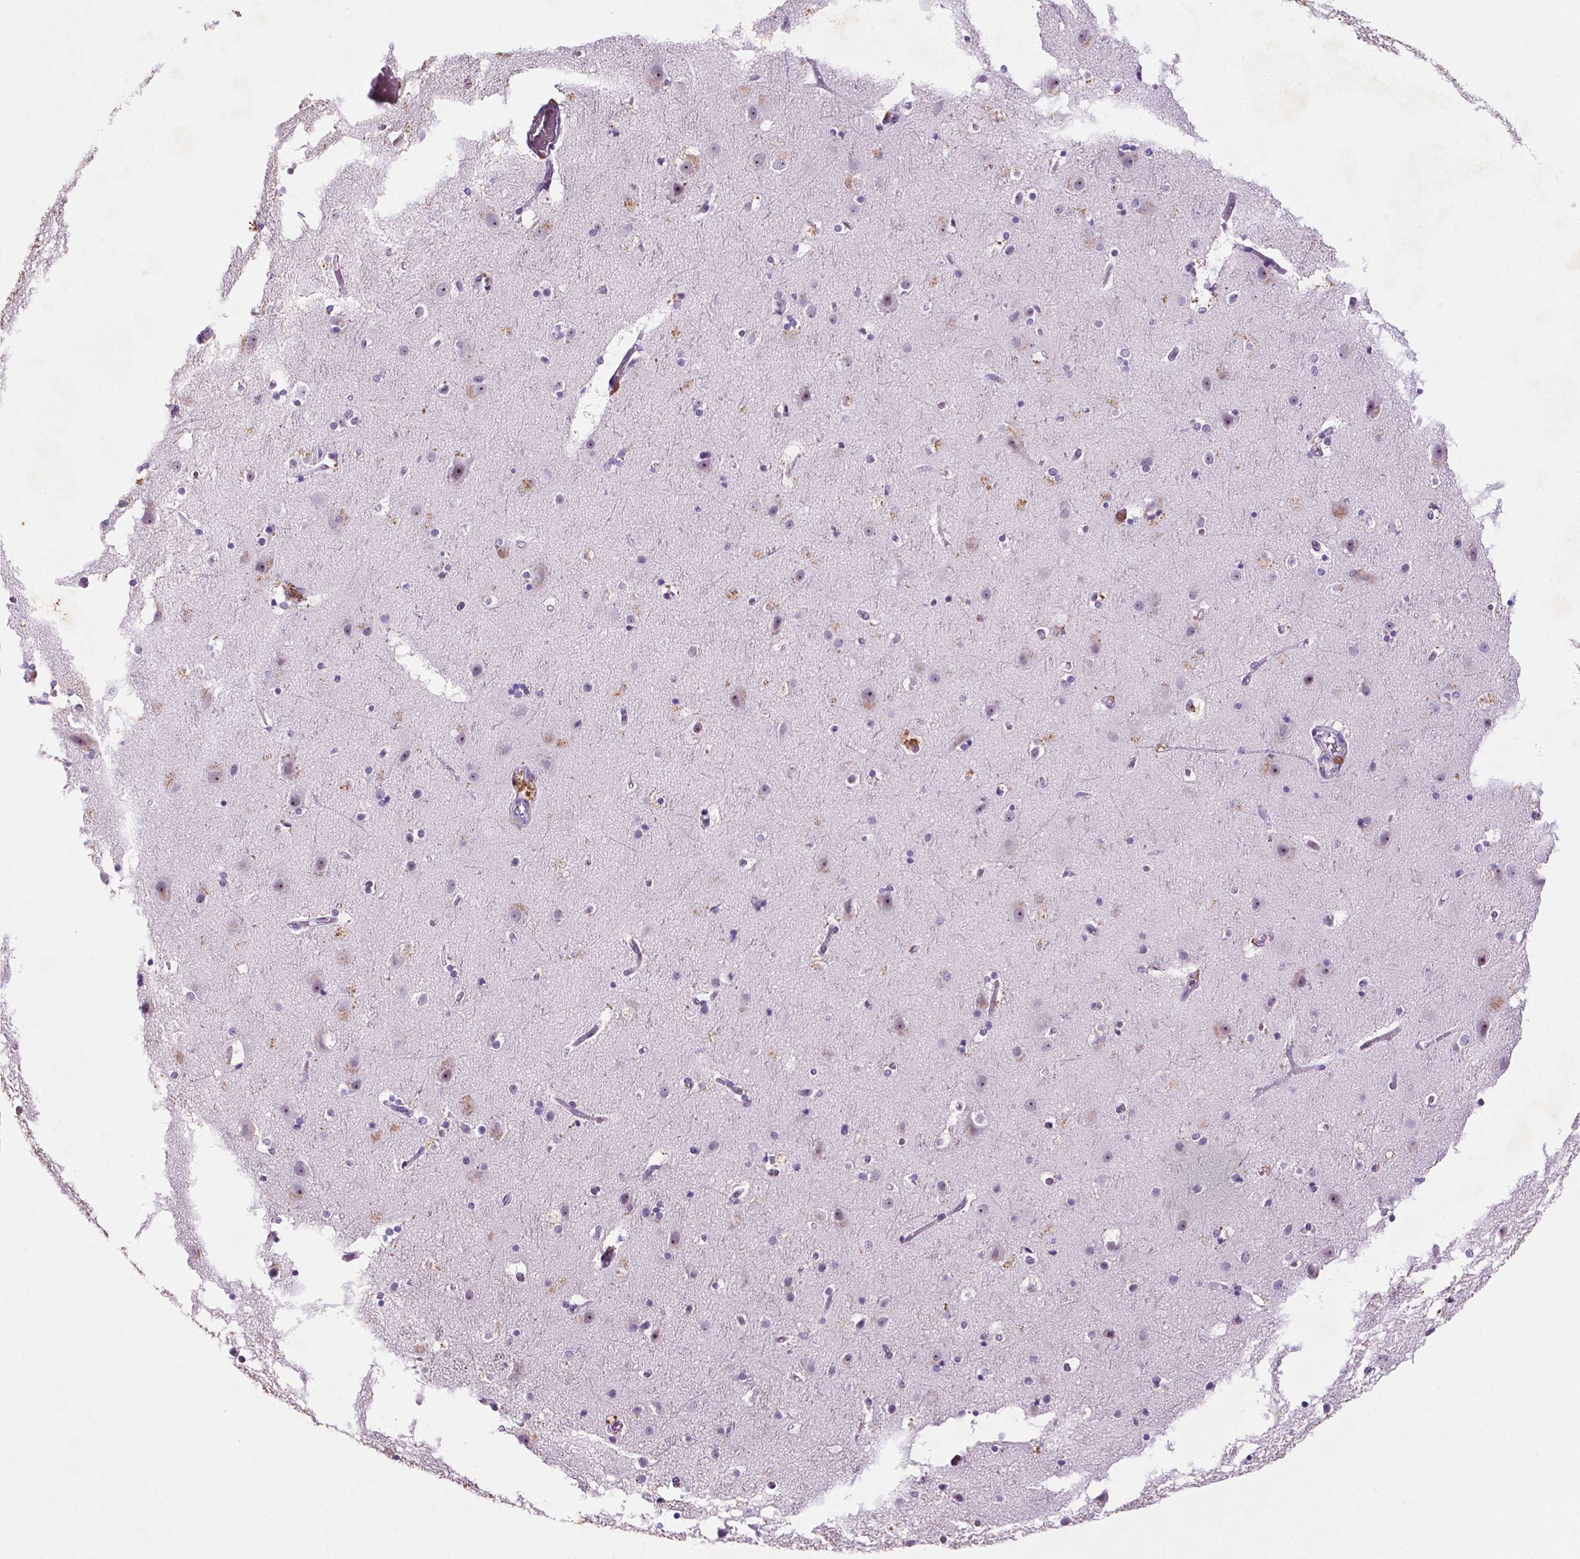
{"staining": {"intensity": "negative", "quantity": "none", "location": "none"}, "tissue": "cerebral cortex", "cell_type": "Endothelial cells", "image_type": "normal", "snomed": [{"axis": "morphology", "description": "Normal tissue, NOS"}, {"axis": "topography", "description": "Cerebral cortex"}], "caption": "DAB (3,3'-diaminobenzidine) immunohistochemical staining of normal cerebral cortex exhibits no significant expression in endothelial cells.", "gene": "C18orf21", "patient": {"sex": "female", "age": 52}}